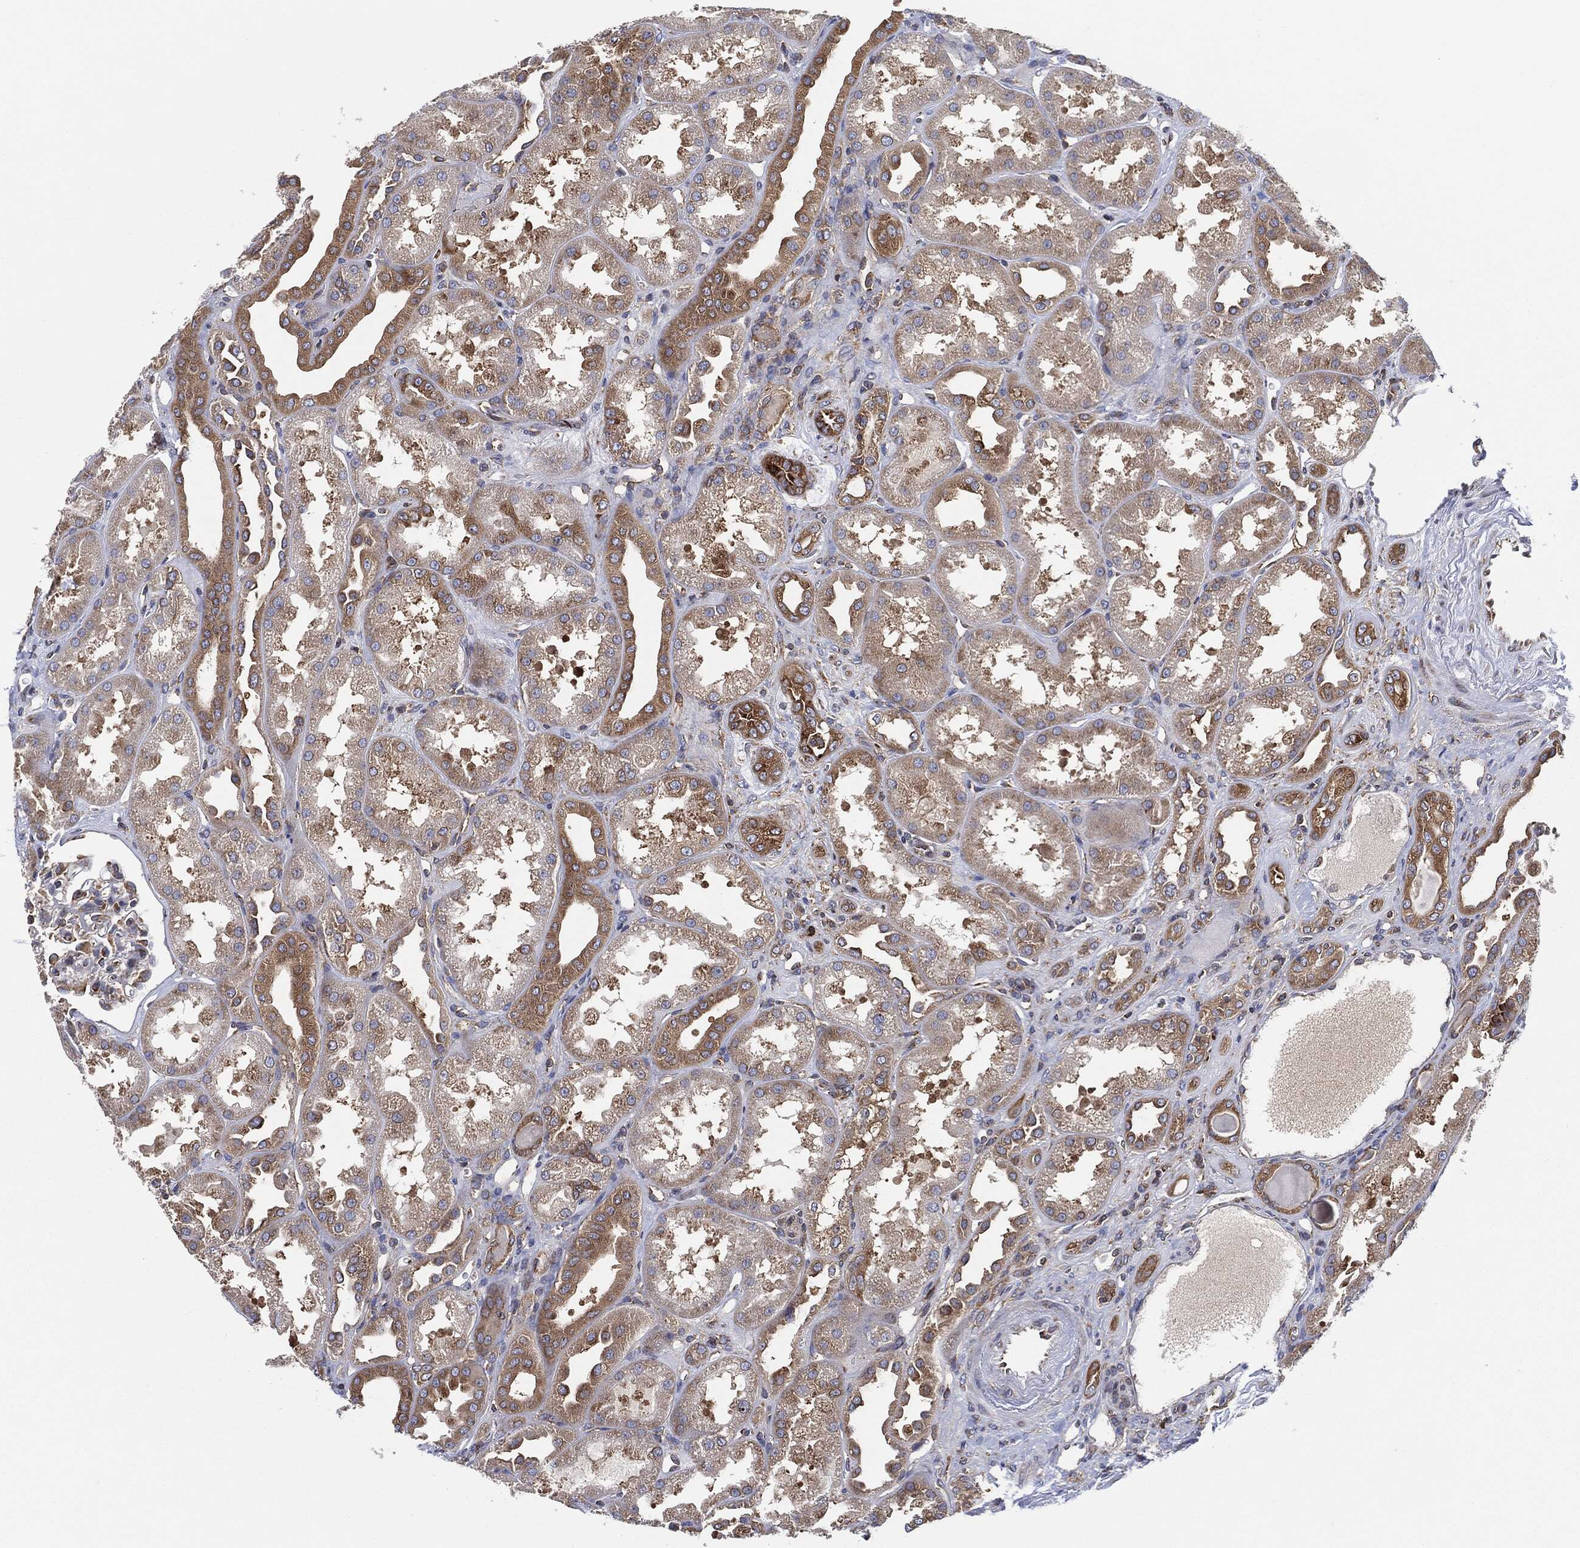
{"staining": {"intensity": "weak", "quantity": "<25%", "location": "cytoplasmic/membranous"}, "tissue": "kidney", "cell_type": "Cells in glomeruli", "image_type": "normal", "snomed": [{"axis": "morphology", "description": "Normal tissue, NOS"}, {"axis": "topography", "description": "Kidney"}], "caption": "Human kidney stained for a protein using immunohistochemistry (IHC) reveals no positivity in cells in glomeruli.", "gene": "EIF2S2", "patient": {"sex": "male", "age": 61}}